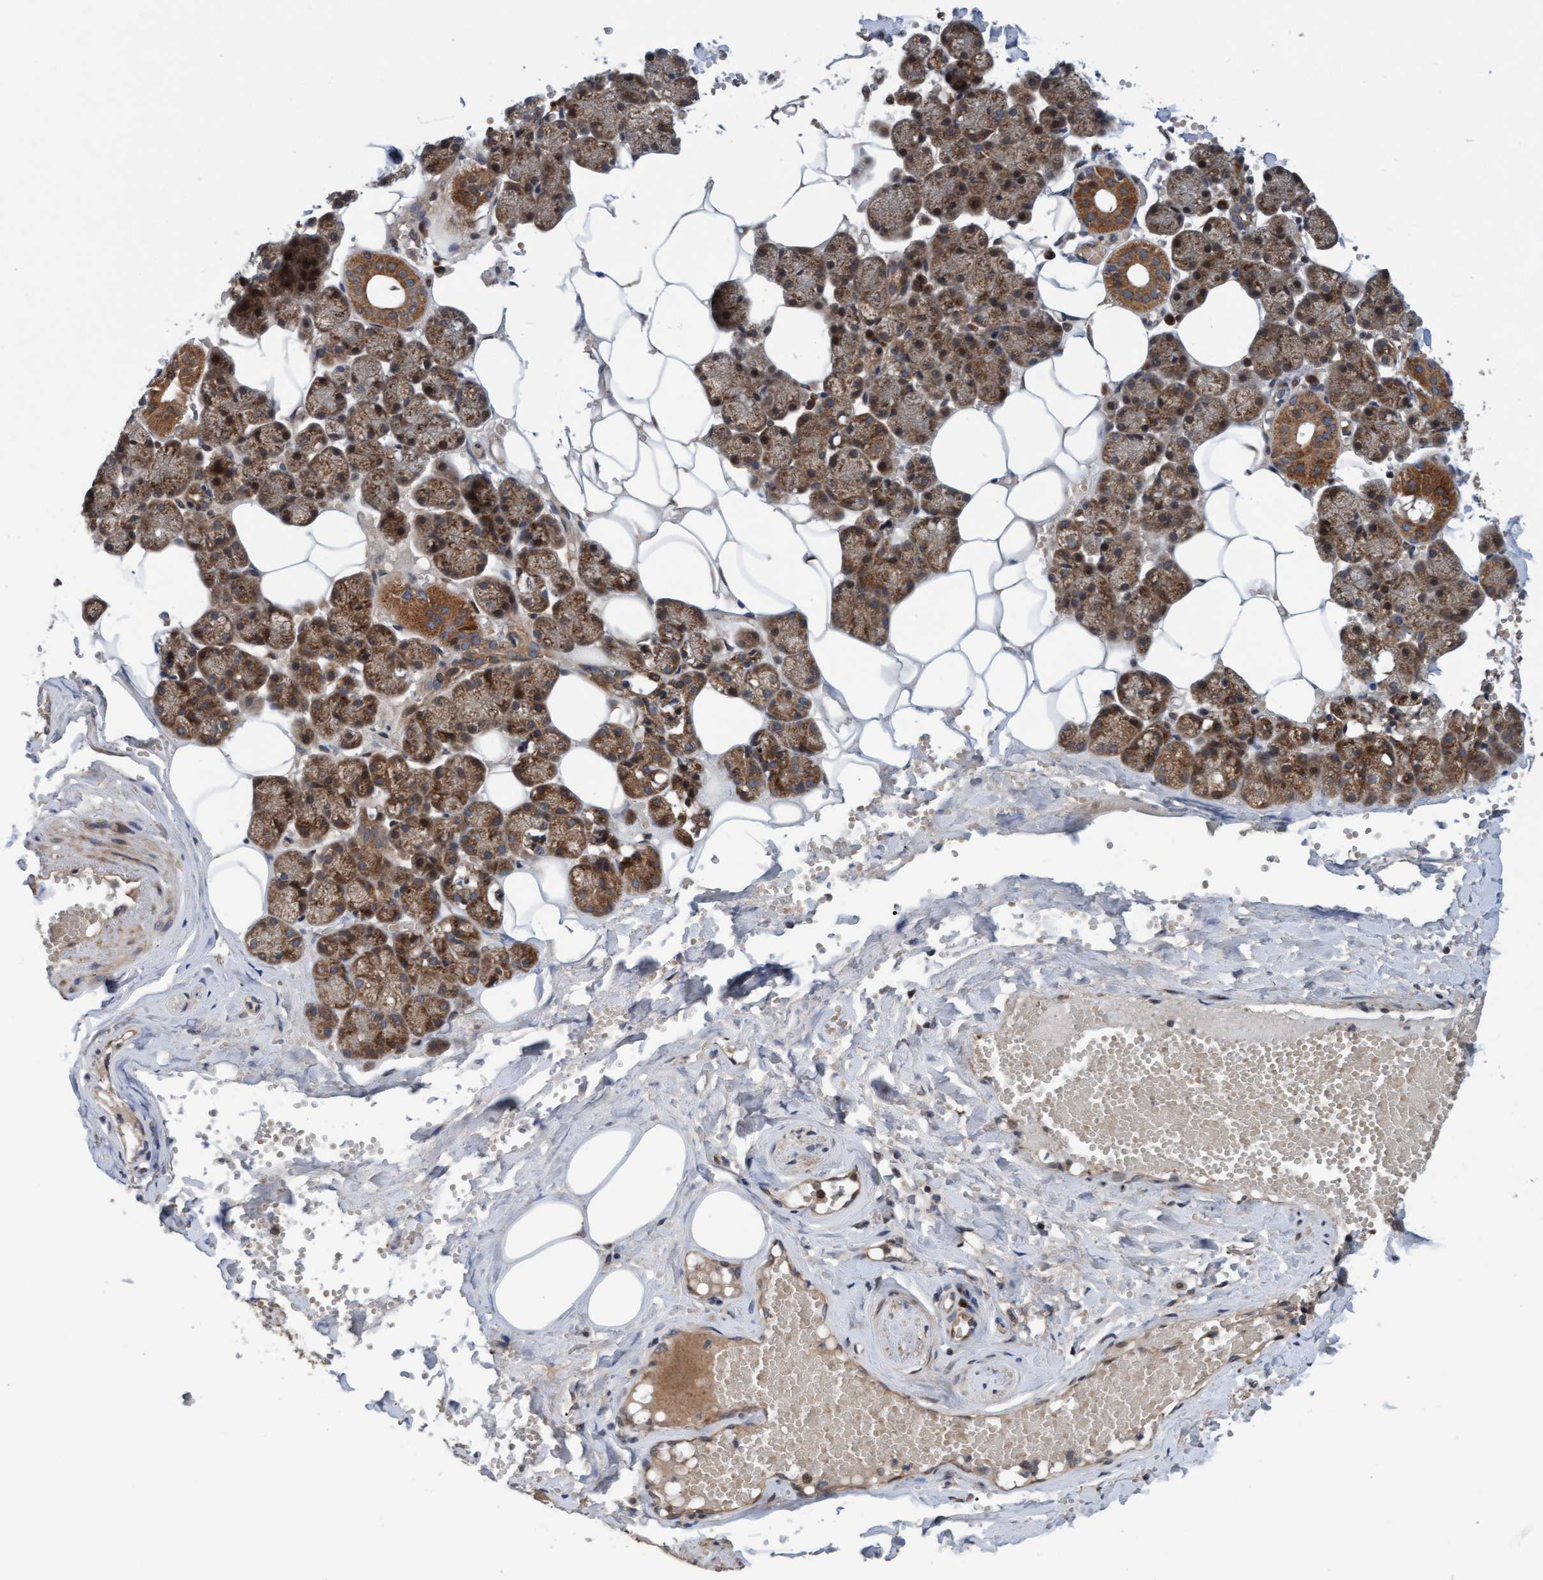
{"staining": {"intensity": "moderate", "quantity": ">75%", "location": "cytoplasmic/membranous"}, "tissue": "salivary gland", "cell_type": "Glandular cells", "image_type": "normal", "snomed": [{"axis": "morphology", "description": "Normal tissue, NOS"}, {"axis": "topography", "description": "Salivary gland"}], "caption": "High-magnification brightfield microscopy of unremarkable salivary gland stained with DAB (3,3'-diaminobenzidine) (brown) and counterstained with hematoxylin (blue). glandular cells exhibit moderate cytoplasmic/membranous expression is identified in about>75% of cells. The staining is performed using DAB brown chromogen to label protein expression. The nuclei are counter-stained blue using hematoxylin.", "gene": "MLXIP", "patient": {"sex": "male", "age": 62}}